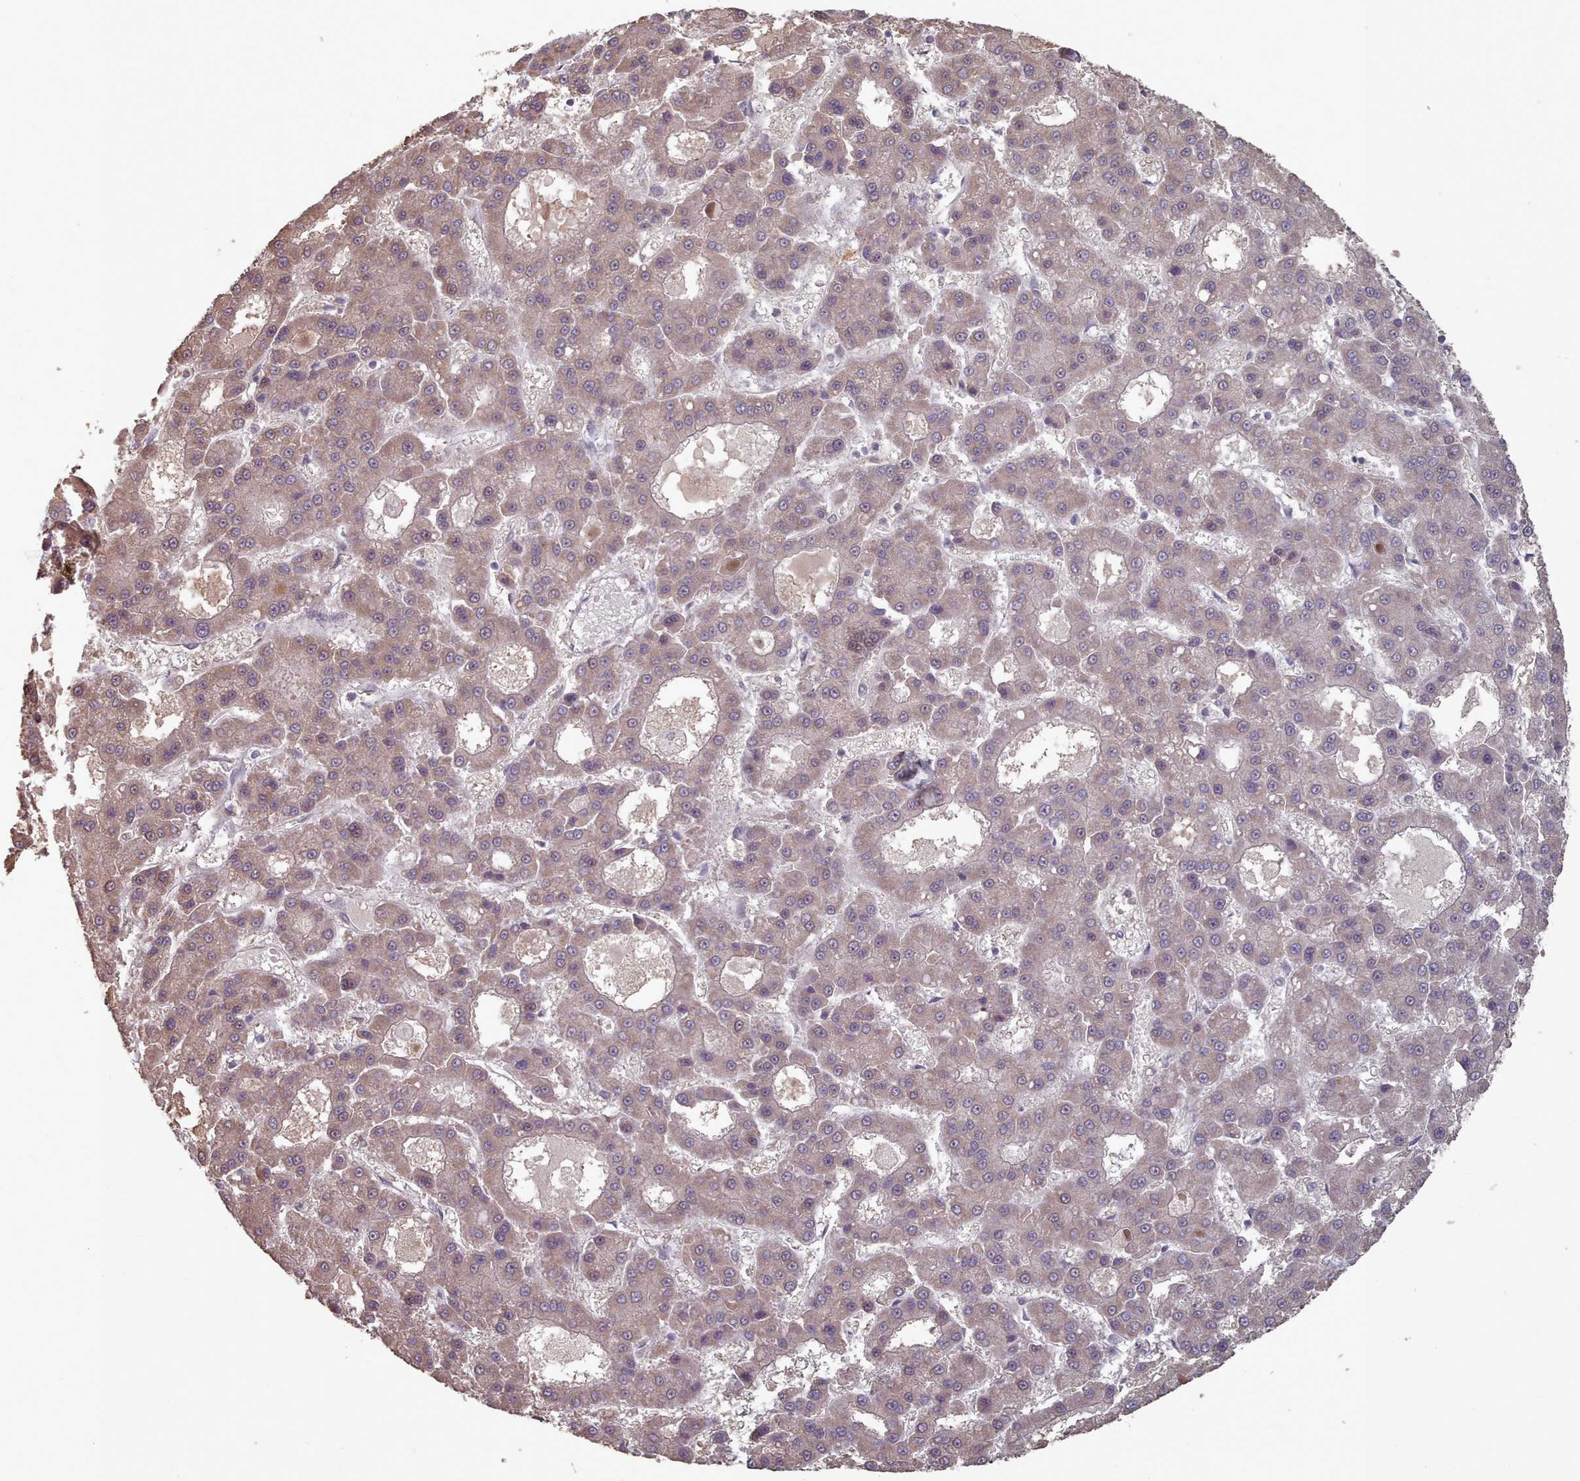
{"staining": {"intensity": "weak", "quantity": "25%-75%", "location": "cytoplasmic/membranous,nuclear"}, "tissue": "liver cancer", "cell_type": "Tumor cells", "image_type": "cancer", "snomed": [{"axis": "morphology", "description": "Carcinoma, Hepatocellular, NOS"}, {"axis": "topography", "description": "Liver"}], "caption": "Human liver cancer stained with a brown dye displays weak cytoplasmic/membranous and nuclear positive staining in about 25%-75% of tumor cells.", "gene": "ERCC6L", "patient": {"sex": "male", "age": 70}}